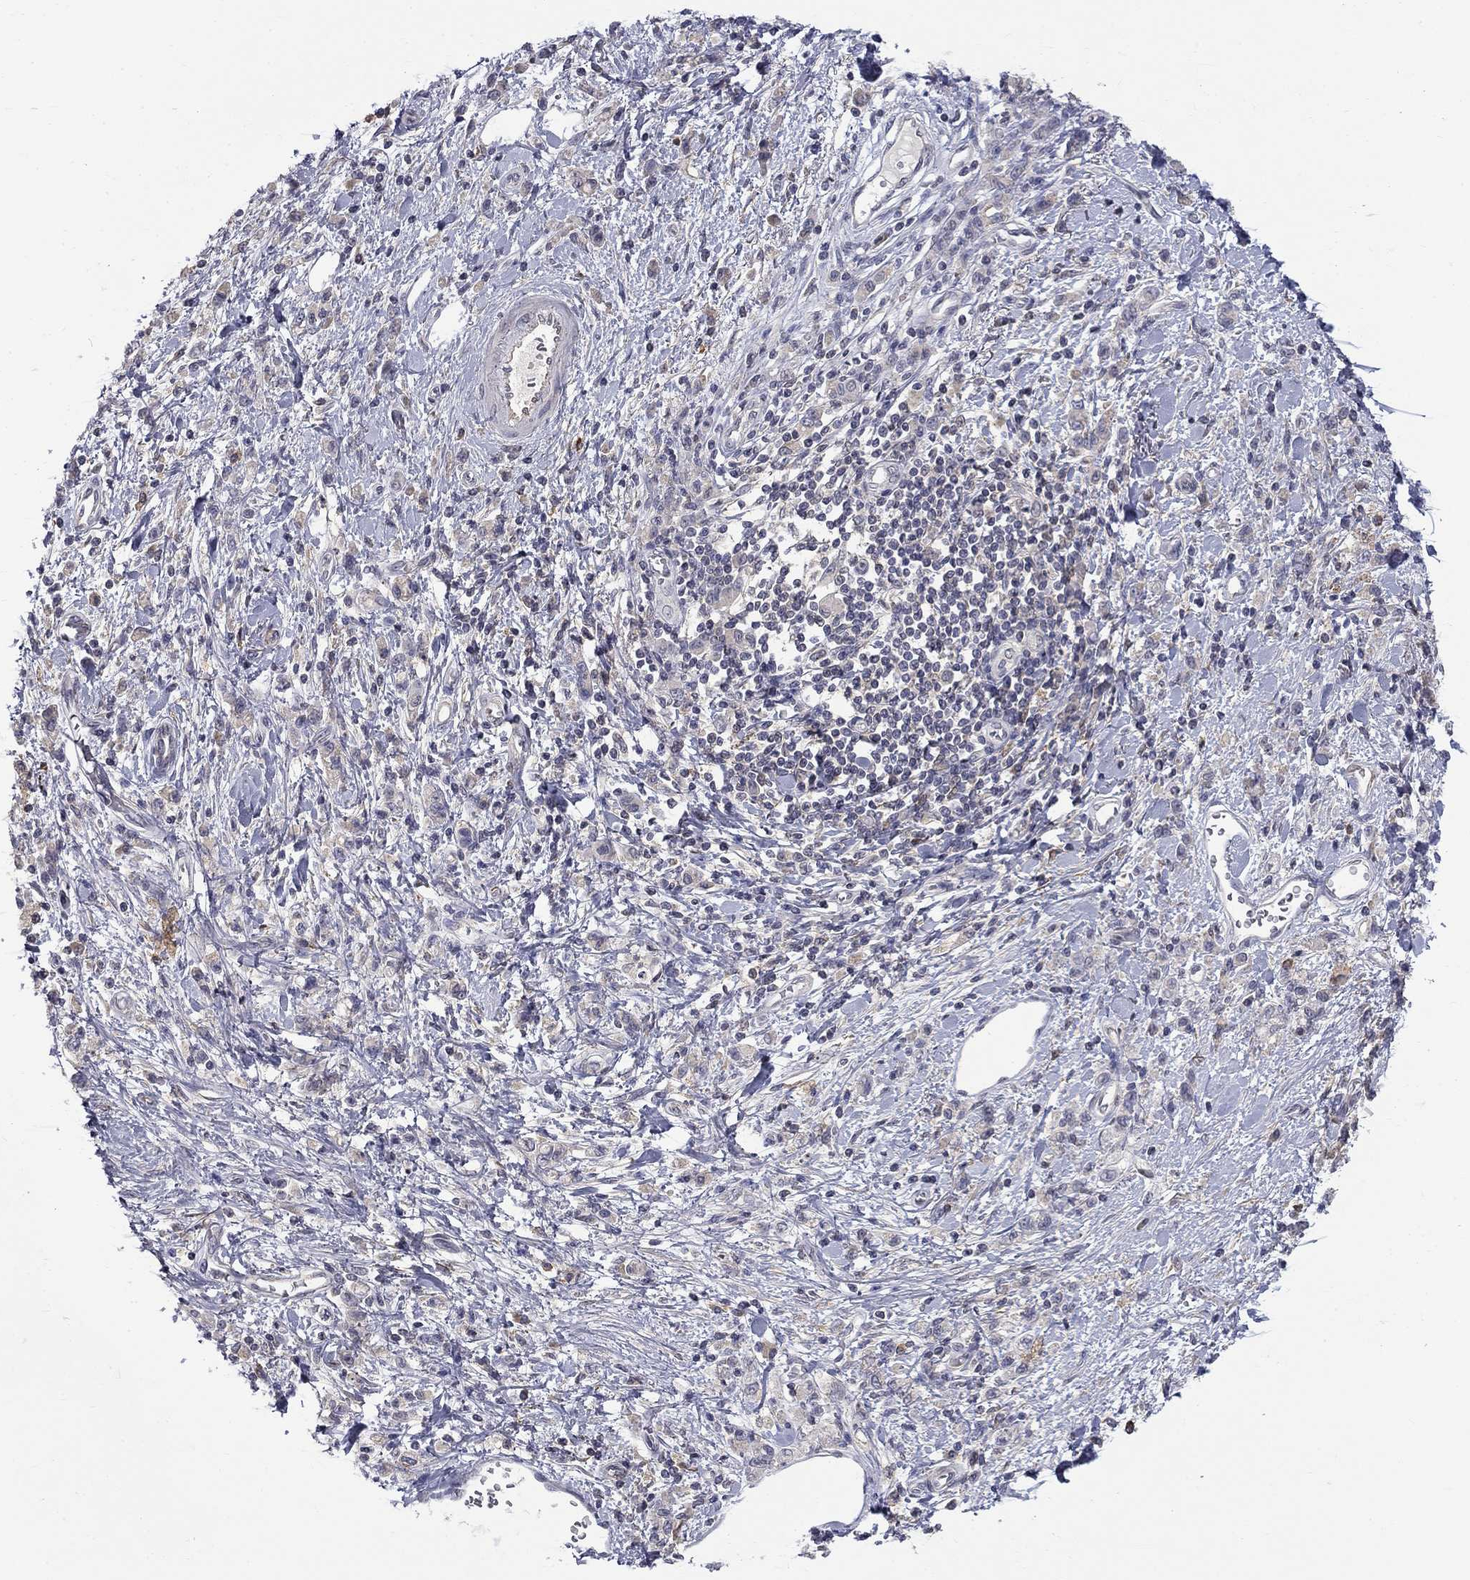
{"staining": {"intensity": "weak", "quantity": "25%-75%", "location": "cytoplasmic/membranous"}, "tissue": "stomach cancer", "cell_type": "Tumor cells", "image_type": "cancer", "snomed": [{"axis": "morphology", "description": "Adenocarcinoma, NOS"}, {"axis": "topography", "description": "Stomach"}], "caption": "The immunohistochemical stain labels weak cytoplasmic/membranous expression in tumor cells of adenocarcinoma (stomach) tissue.", "gene": "PCBP3", "patient": {"sex": "male", "age": 77}}